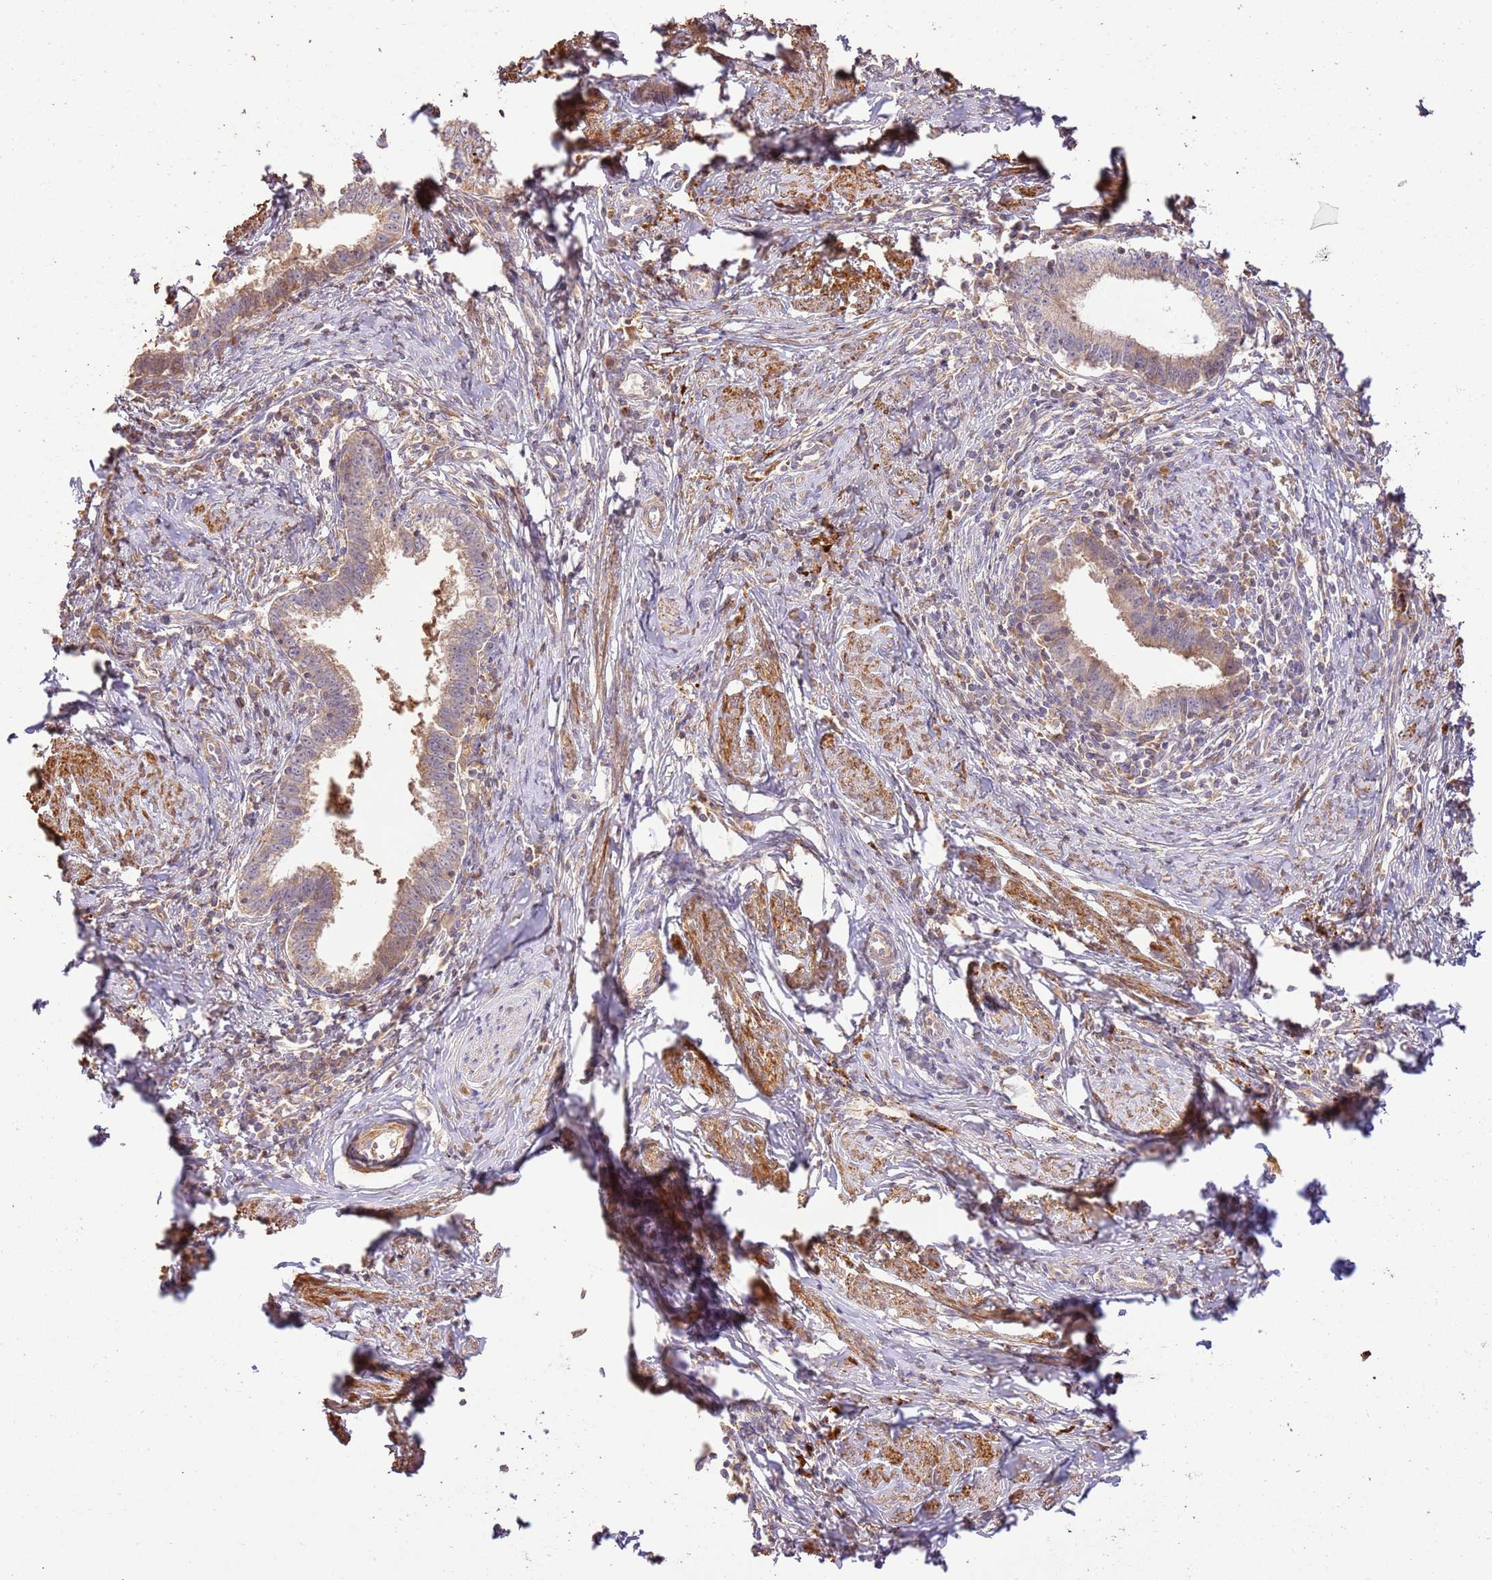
{"staining": {"intensity": "weak", "quantity": ">75%", "location": "cytoplasmic/membranous"}, "tissue": "cervical cancer", "cell_type": "Tumor cells", "image_type": "cancer", "snomed": [{"axis": "morphology", "description": "Adenocarcinoma, NOS"}, {"axis": "topography", "description": "Cervix"}], "caption": "The immunohistochemical stain highlights weak cytoplasmic/membranous positivity in tumor cells of cervical cancer tissue. Immunohistochemistry (ihc) stains the protein of interest in brown and the nuclei are stained blue.", "gene": "CEP55", "patient": {"sex": "female", "age": 36}}